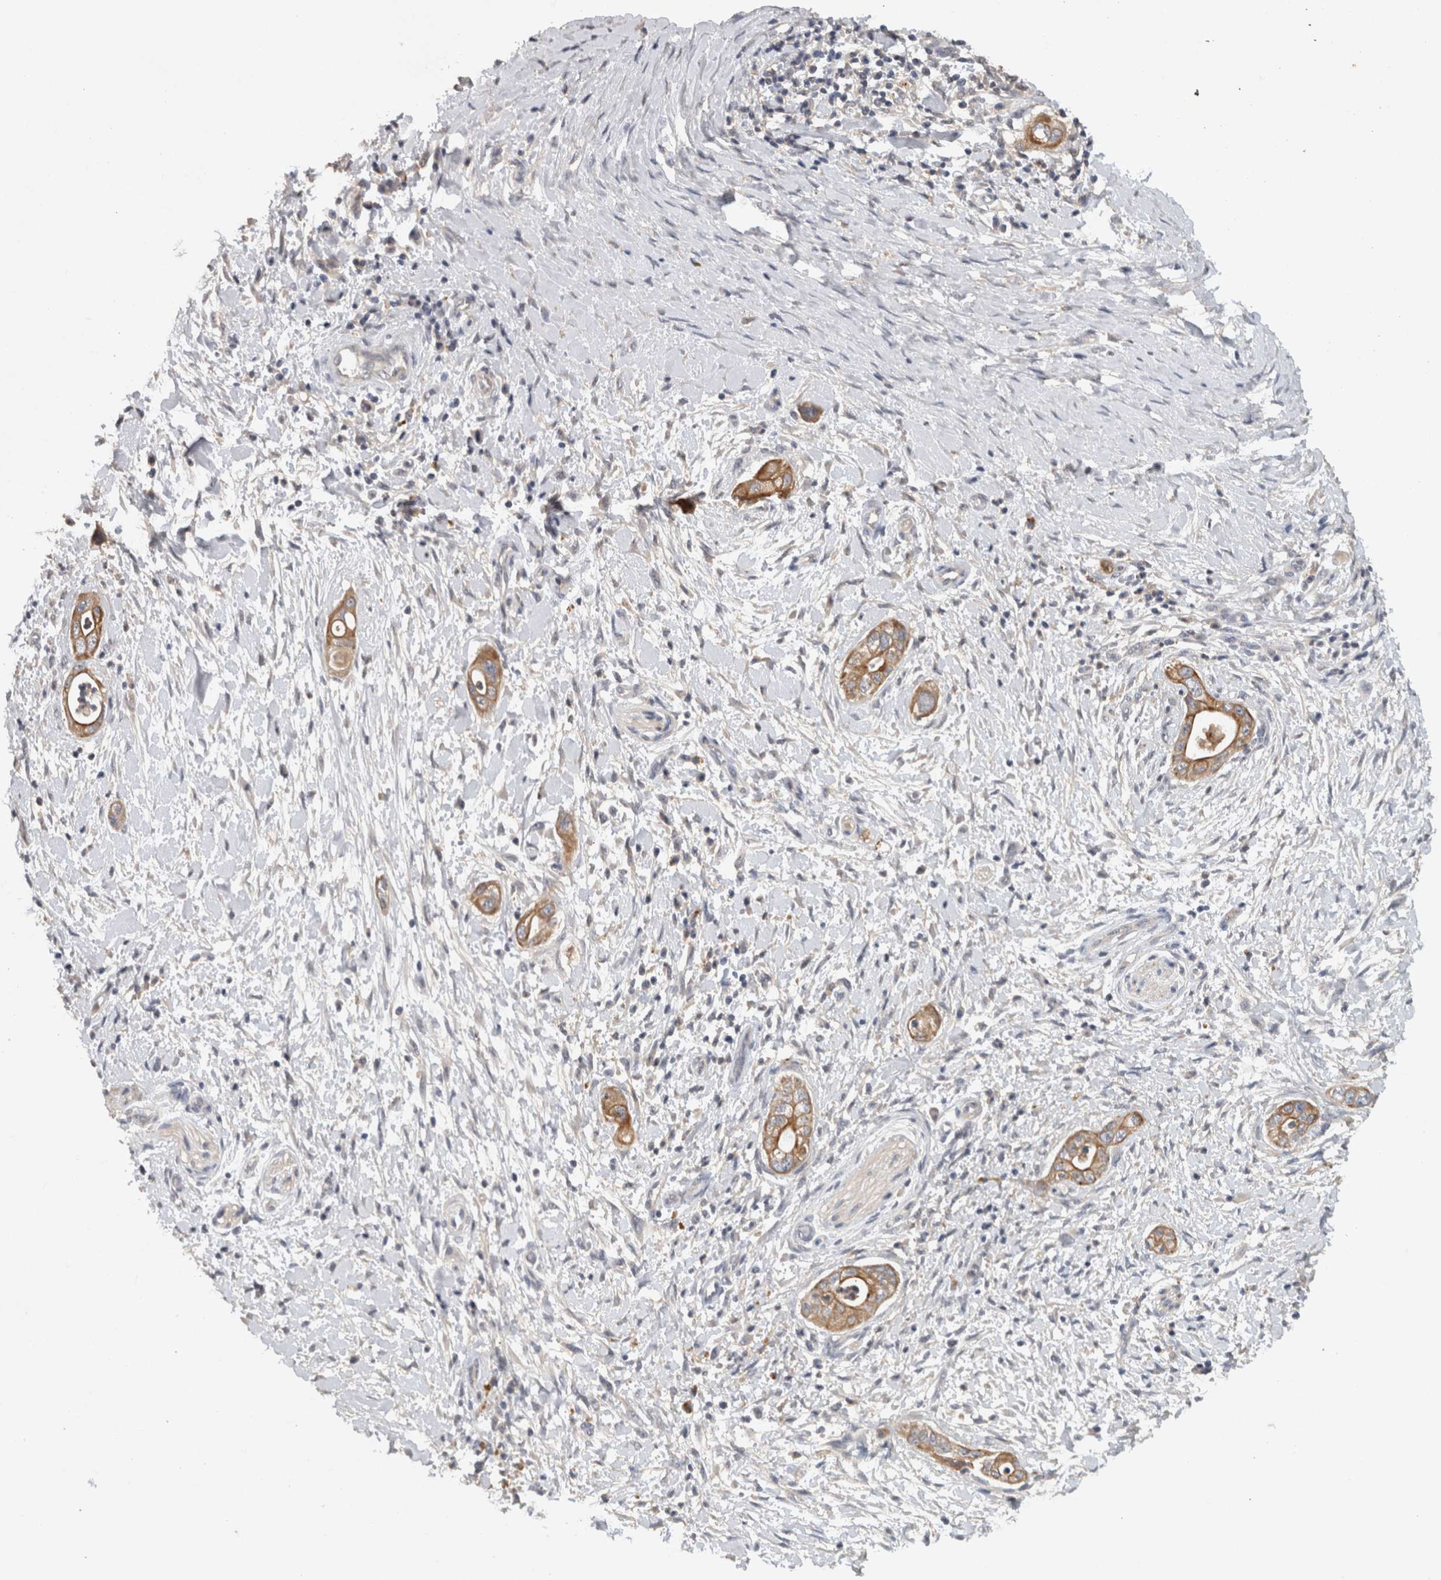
{"staining": {"intensity": "moderate", "quantity": ">75%", "location": "cytoplasmic/membranous"}, "tissue": "pancreatic cancer", "cell_type": "Tumor cells", "image_type": "cancer", "snomed": [{"axis": "morphology", "description": "Adenocarcinoma, NOS"}, {"axis": "topography", "description": "Pancreas"}], "caption": "The photomicrograph reveals a brown stain indicating the presence of a protein in the cytoplasmic/membranous of tumor cells in pancreatic cancer.", "gene": "HEXD", "patient": {"sex": "male", "age": 58}}